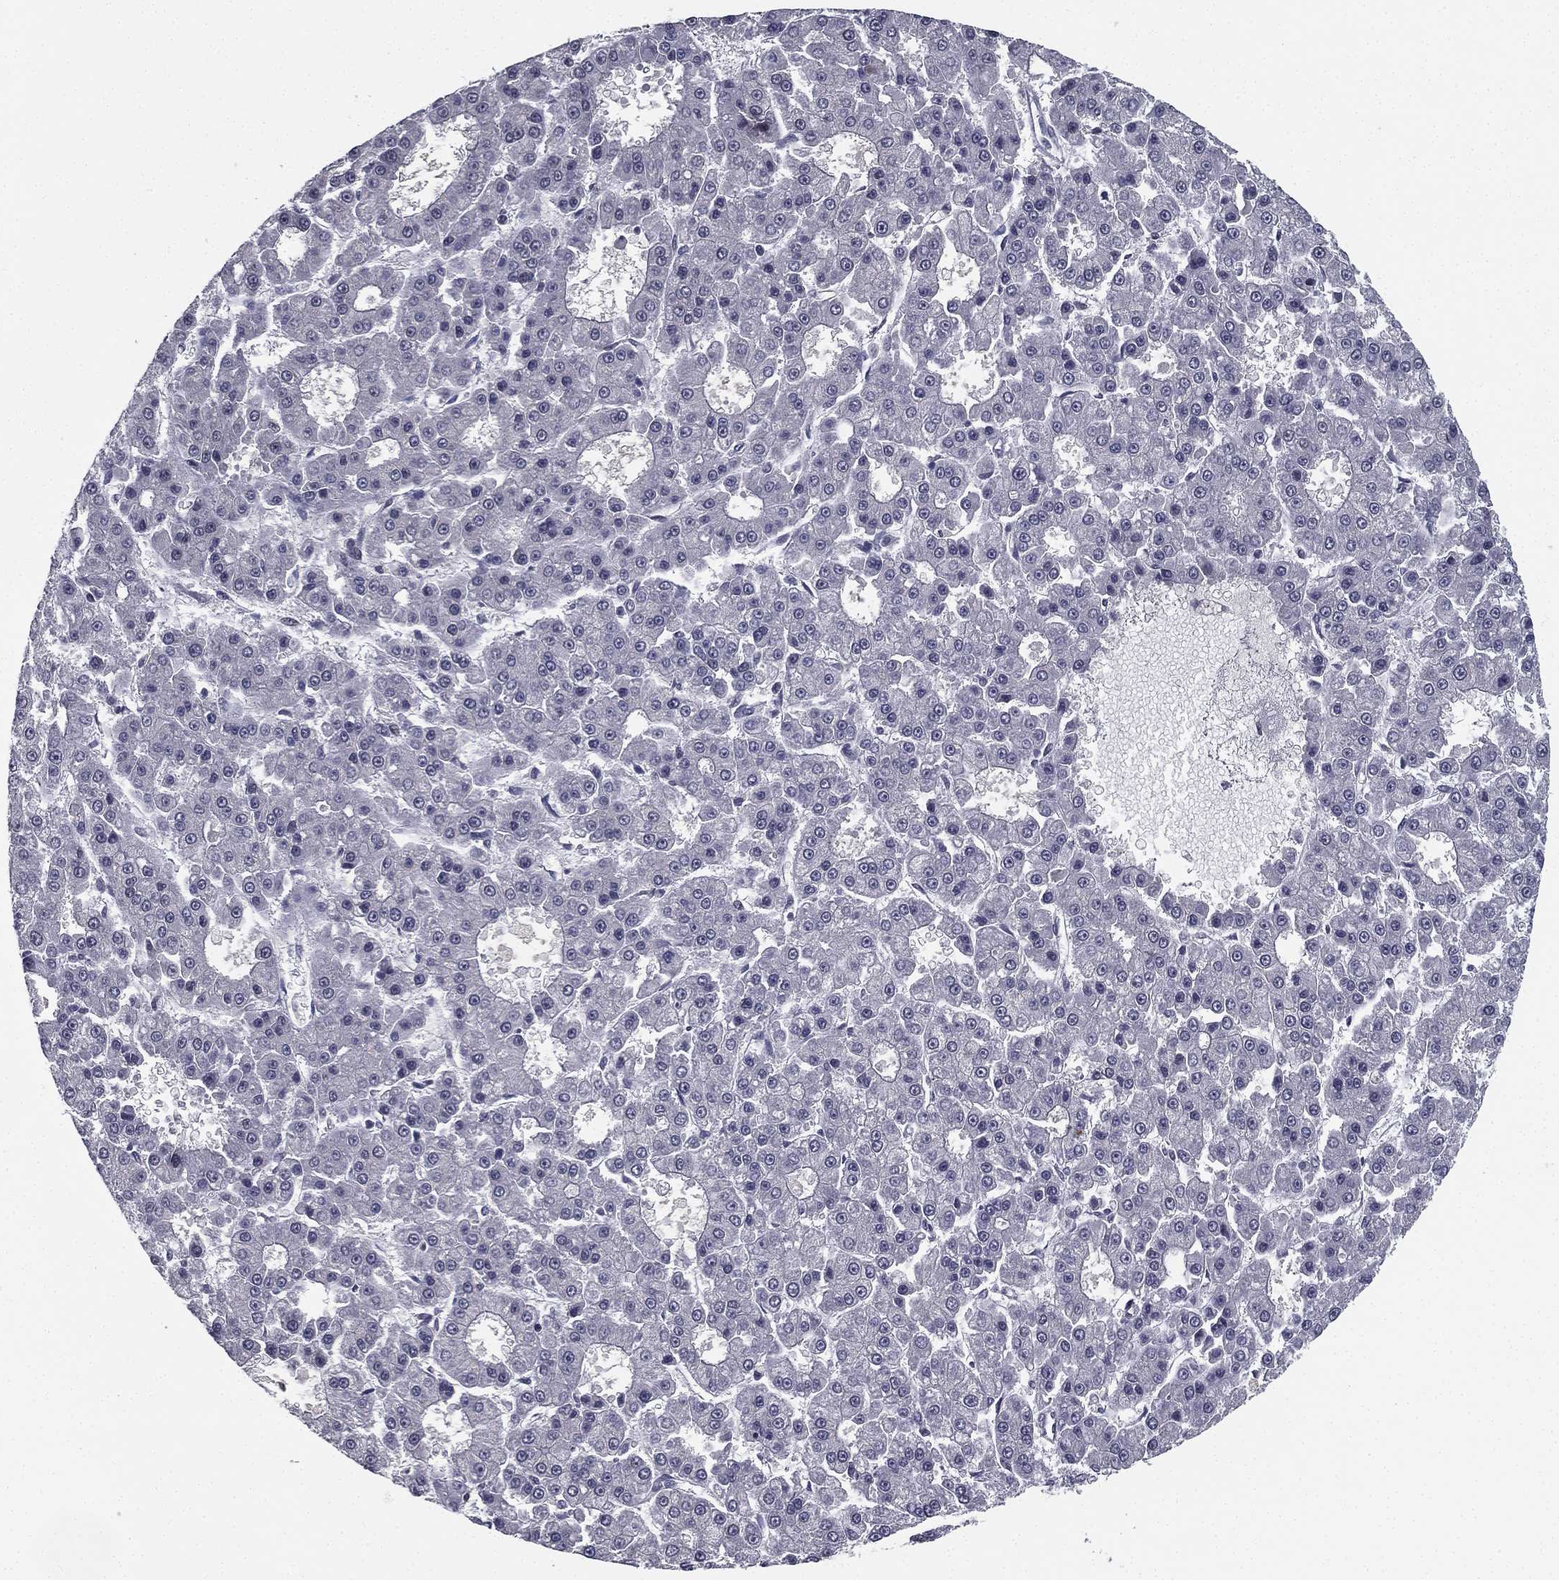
{"staining": {"intensity": "negative", "quantity": "none", "location": "none"}, "tissue": "liver cancer", "cell_type": "Tumor cells", "image_type": "cancer", "snomed": [{"axis": "morphology", "description": "Carcinoma, Hepatocellular, NOS"}, {"axis": "topography", "description": "Liver"}], "caption": "Tumor cells are negative for brown protein staining in liver hepatocellular carcinoma.", "gene": "RARB", "patient": {"sex": "male", "age": 70}}